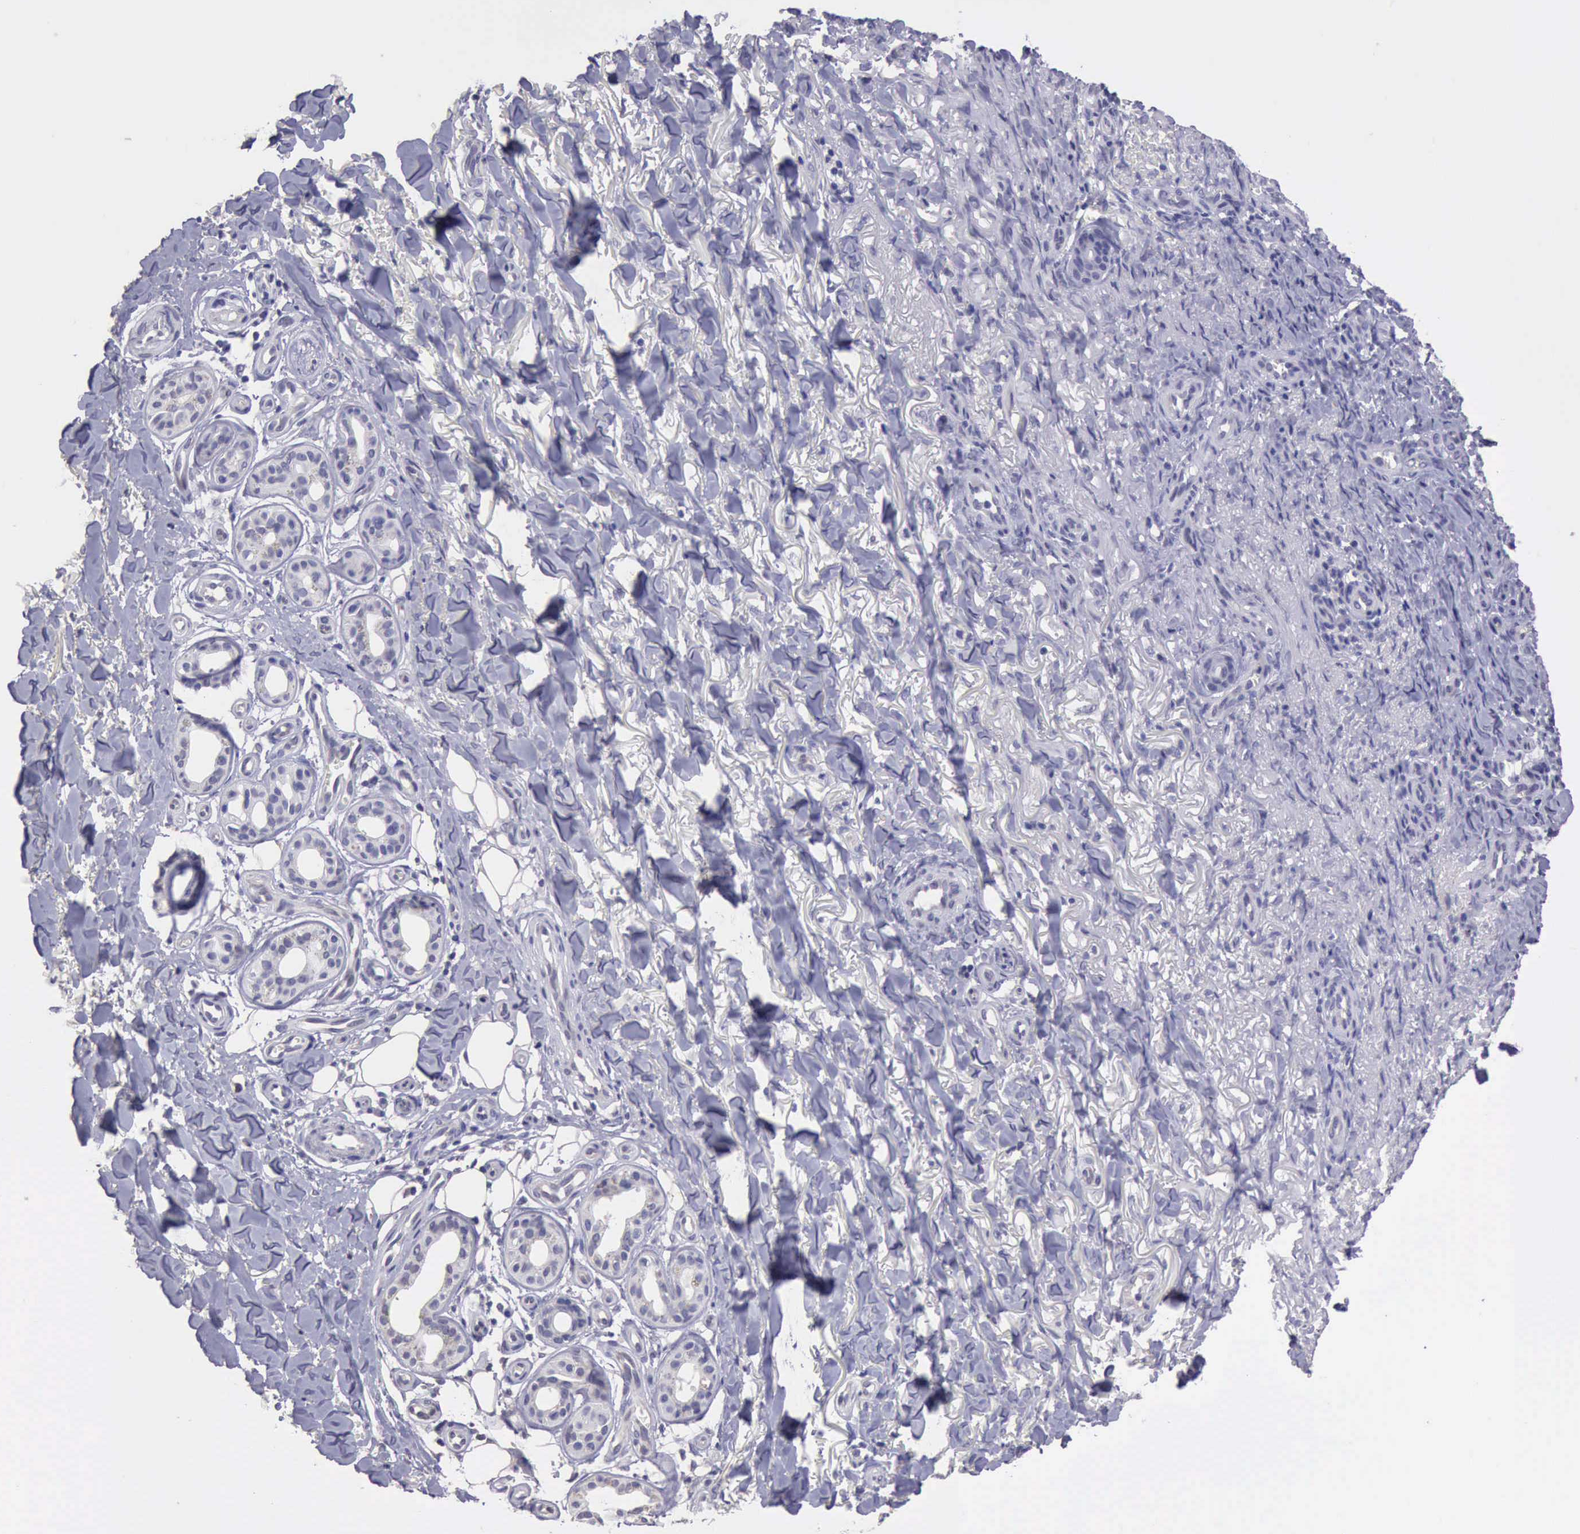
{"staining": {"intensity": "negative", "quantity": "none", "location": "none"}, "tissue": "skin cancer", "cell_type": "Tumor cells", "image_type": "cancer", "snomed": [{"axis": "morphology", "description": "Basal cell carcinoma"}, {"axis": "topography", "description": "Skin"}], "caption": "DAB (3,3'-diaminobenzidine) immunohistochemical staining of basal cell carcinoma (skin) shows no significant expression in tumor cells. Nuclei are stained in blue.", "gene": "KCND1", "patient": {"sex": "male", "age": 81}}